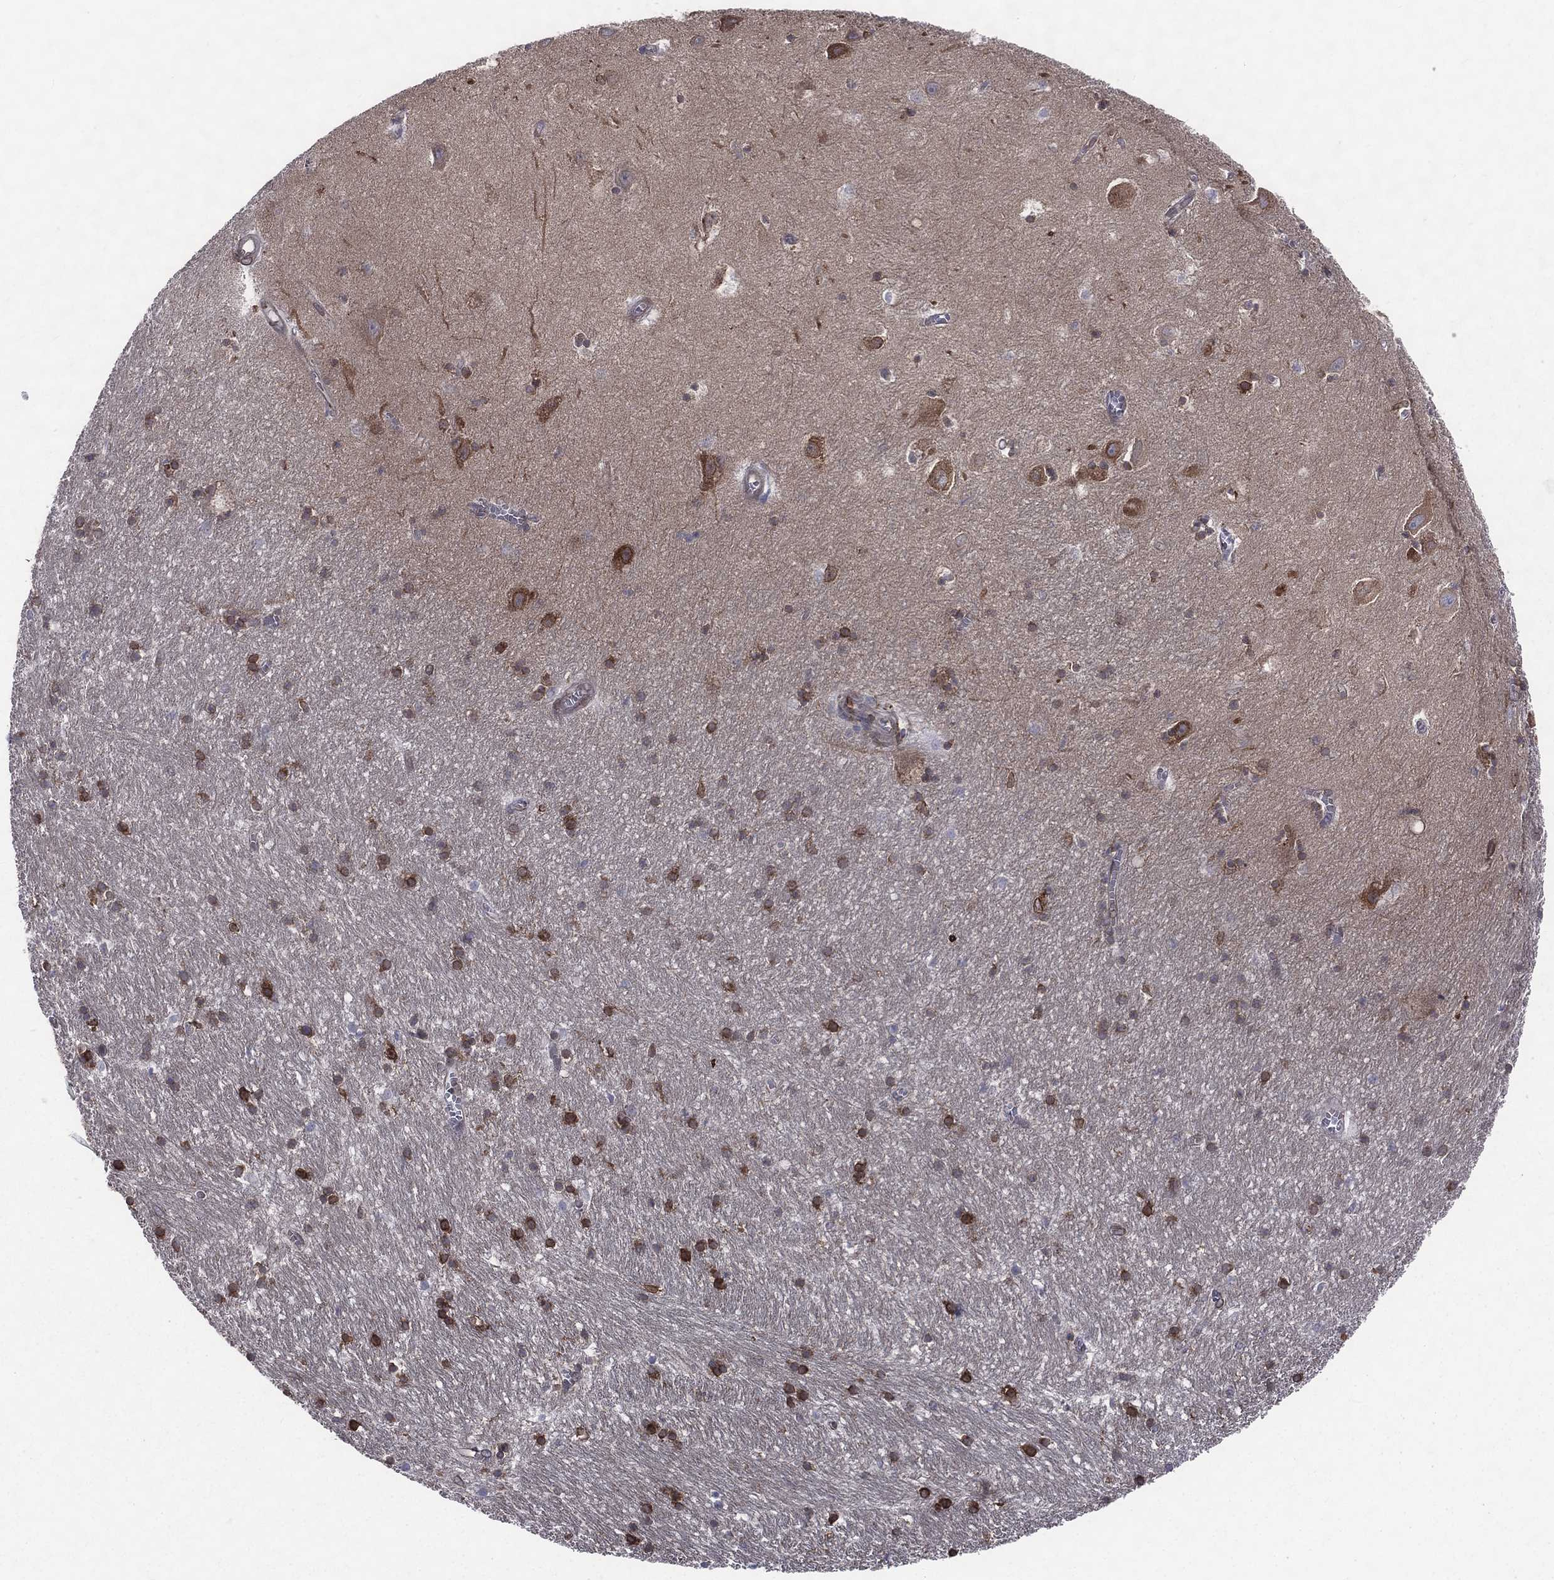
{"staining": {"intensity": "moderate", "quantity": "25%-75%", "location": "cytoplasmic/membranous"}, "tissue": "hippocampus", "cell_type": "Glial cells", "image_type": "normal", "snomed": [{"axis": "morphology", "description": "Normal tissue, NOS"}, {"axis": "topography", "description": "Hippocampus"}], "caption": "Immunohistochemical staining of normal human hippocampus demonstrates moderate cytoplasmic/membranous protein expression in approximately 25%-75% of glial cells.", "gene": "PGRMC1", "patient": {"sex": "female", "age": 64}}